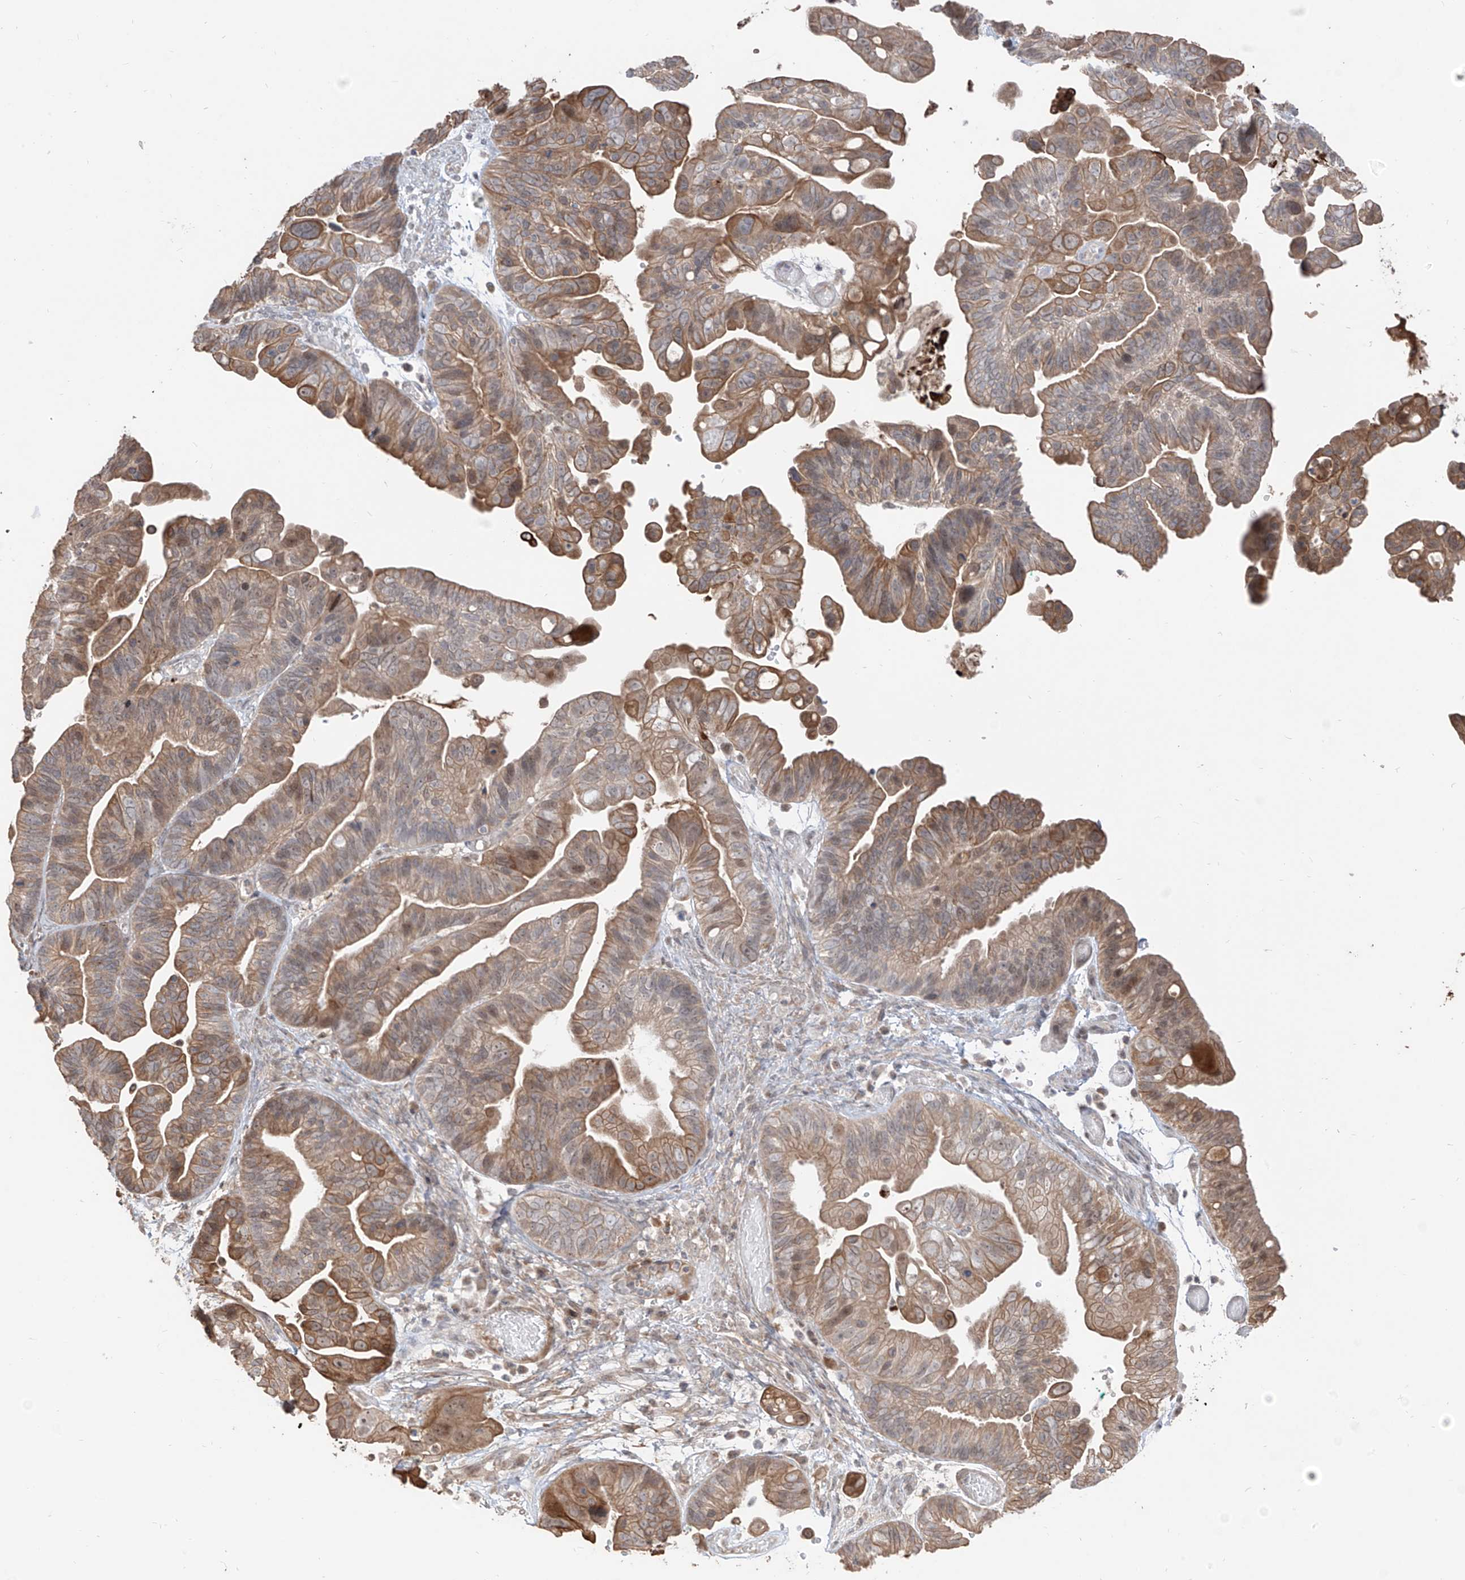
{"staining": {"intensity": "moderate", "quantity": ">75%", "location": "cytoplasmic/membranous"}, "tissue": "ovarian cancer", "cell_type": "Tumor cells", "image_type": "cancer", "snomed": [{"axis": "morphology", "description": "Cystadenocarcinoma, serous, NOS"}, {"axis": "topography", "description": "Ovary"}], "caption": "Ovarian serous cystadenocarcinoma was stained to show a protein in brown. There is medium levels of moderate cytoplasmic/membranous expression in about >75% of tumor cells. (Stains: DAB in brown, nuclei in blue, Microscopy: brightfield microscopy at high magnification).", "gene": "COLGALT2", "patient": {"sex": "female", "age": 56}}